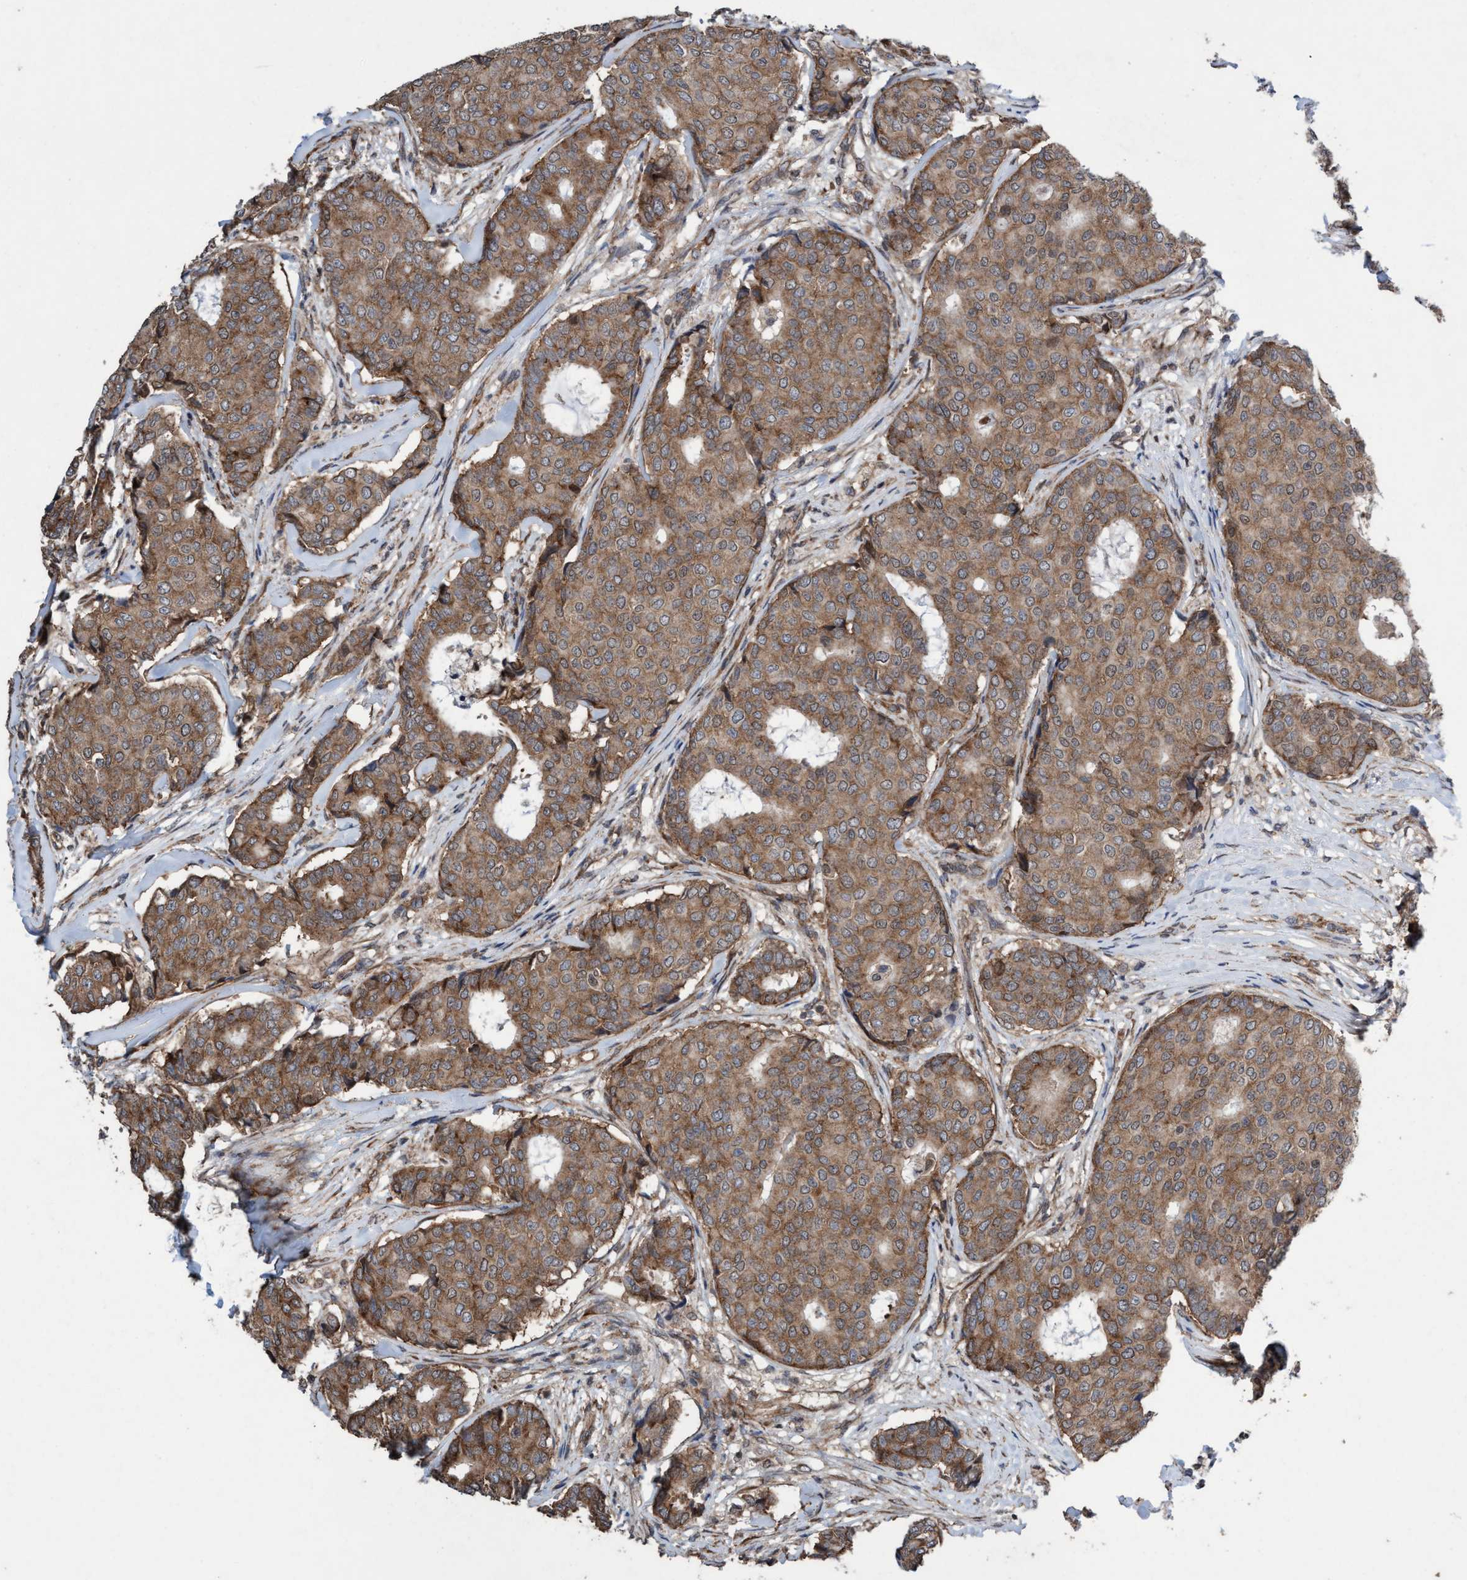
{"staining": {"intensity": "moderate", "quantity": ">75%", "location": "cytoplasmic/membranous"}, "tissue": "breast cancer", "cell_type": "Tumor cells", "image_type": "cancer", "snomed": [{"axis": "morphology", "description": "Duct carcinoma"}, {"axis": "topography", "description": "Breast"}], "caption": "Breast cancer (infiltrating ductal carcinoma) was stained to show a protein in brown. There is medium levels of moderate cytoplasmic/membranous expression in about >75% of tumor cells.", "gene": "METAP2", "patient": {"sex": "female", "age": 75}}